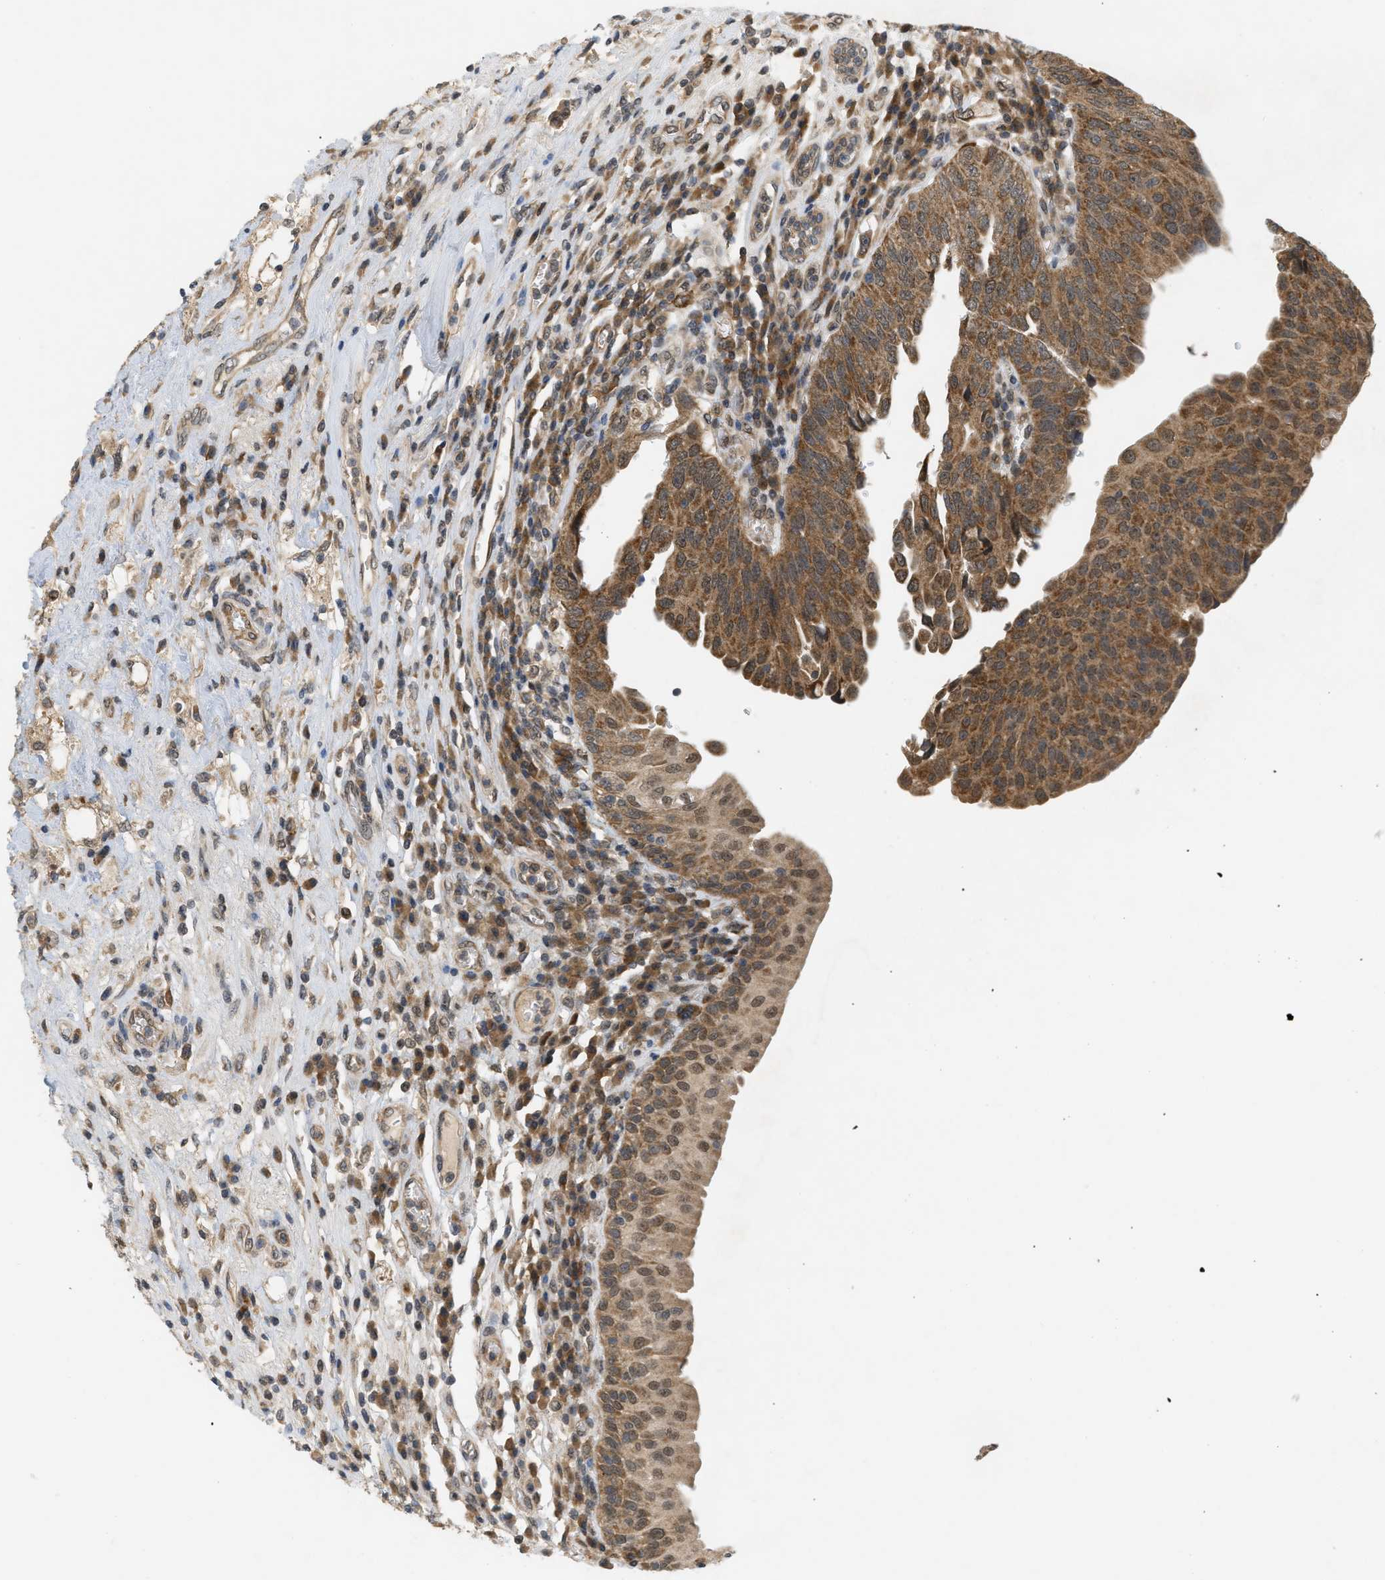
{"staining": {"intensity": "moderate", "quantity": ">75%", "location": "cytoplasmic/membranous,nuclear"}, "tissue": "urothelial cancer", "cell_type": "Tumor cells", "image_type": "cancer", "snomed": [{"axis": "morphology", "description": "Urothelial carcinoma, High grade"}, {"axis": "topography", "description": "Urinary bladder"}], "caption": "Brown immunohistochemical staining in urothelial carcinoma (high-grade) displays moderate cytoplasmic/membranous and nuclear positivity in about >75% of tumor cells. The staining was performed using DAB (3,3'-diaminobenzidine) to visualize the protein expression in brown, while the nuclei were stained in blue with hematoxylin (Magnification: 20x).", "gene": "PRKD1", "patient": {"sex": "female", "age": 80}}